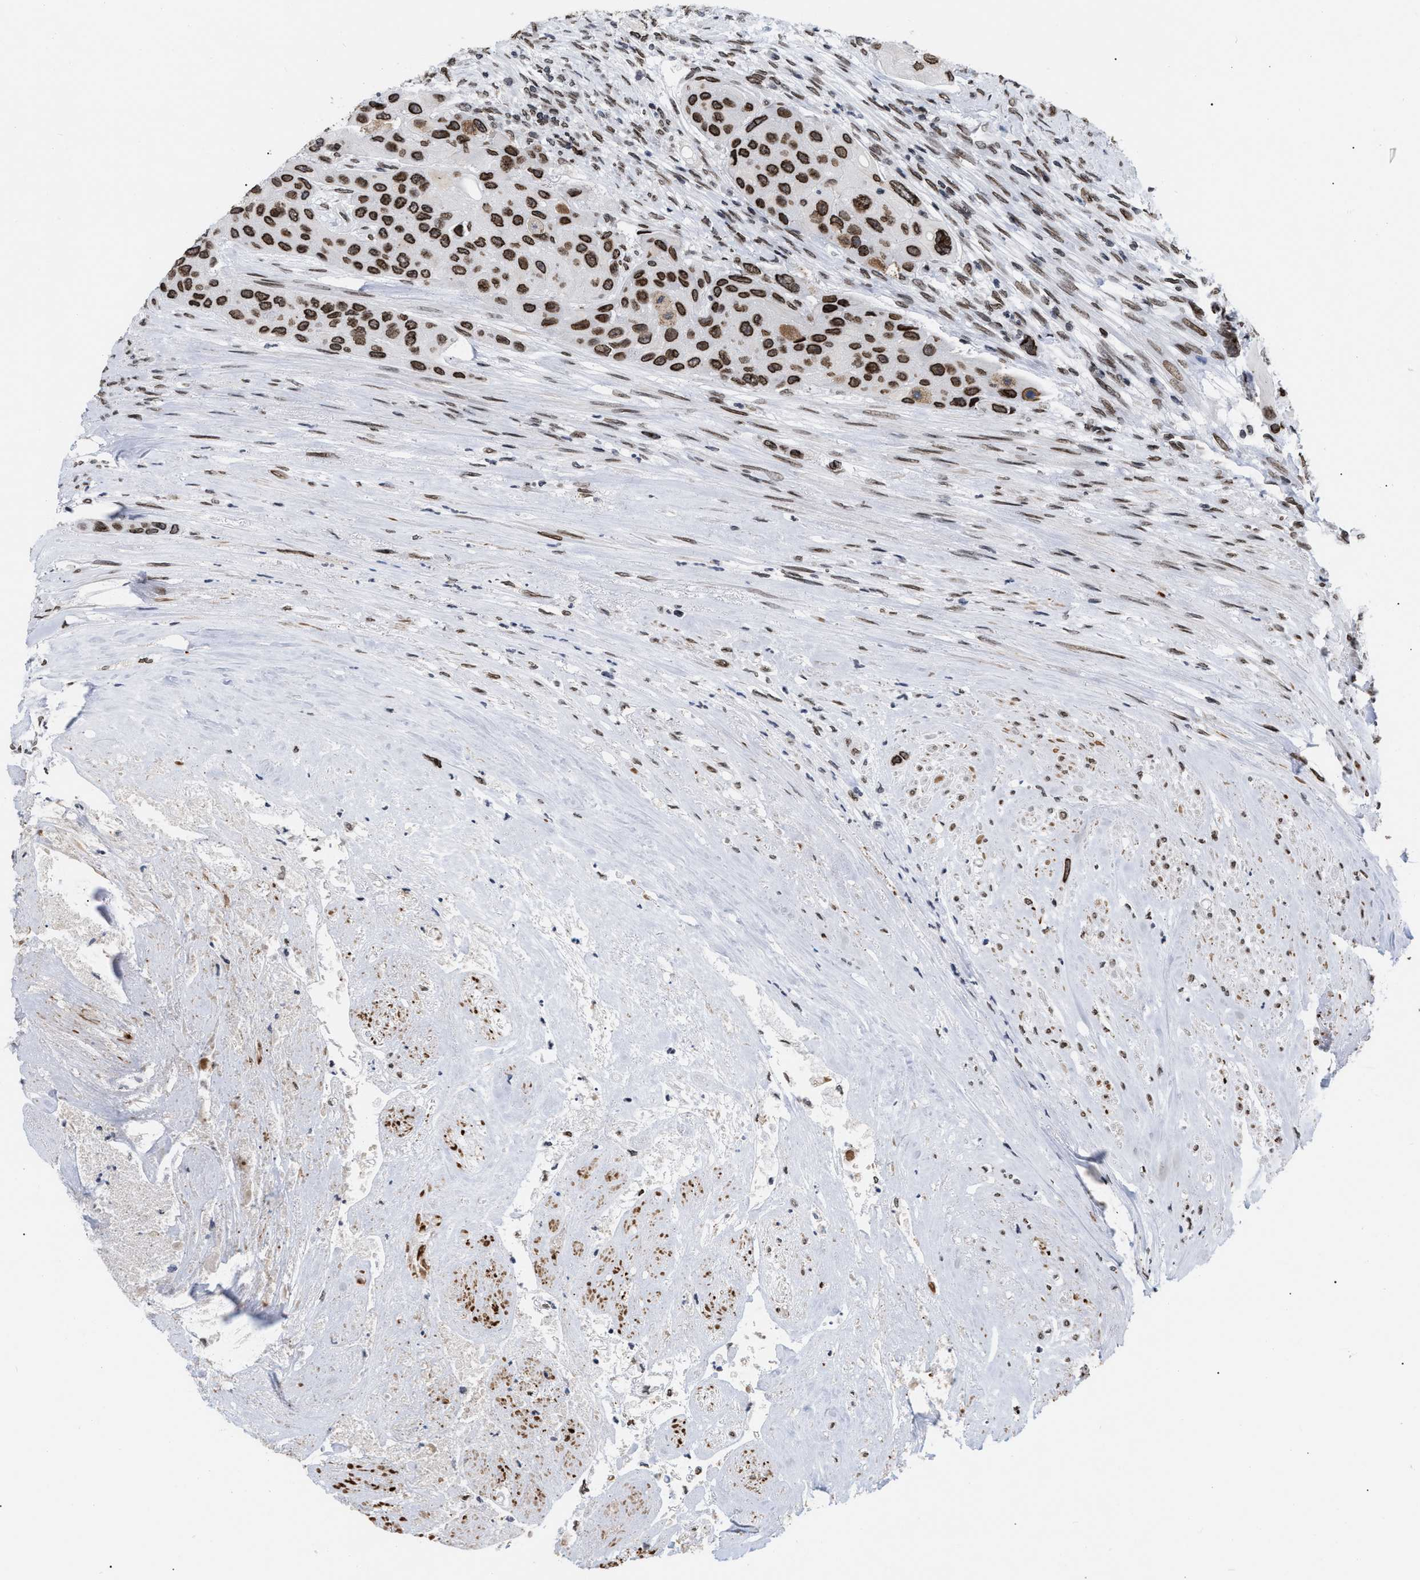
{"staining": {"intensity": "strong", "quantity": ">75%", "location": "cytoplasmic/membranous,nuclear"}, "tissue": "urothelial cancer", "cell_type": "Tumor cells", "image_type": "cancer", "snomed": [{"axis": "morphology", "description": "Urothelial carcinoma, High grade"}, {"axis": "topography", "description": "Urinary bladder"}], "caption": "Immunohistochemical staining of urothelial cancer reveals strong cytoplasmic/membranous and nuclear protein expression in approximately >75% of tumor cells.", "gene": "TPR", "patient": {"sex": "female", "age": 56}}